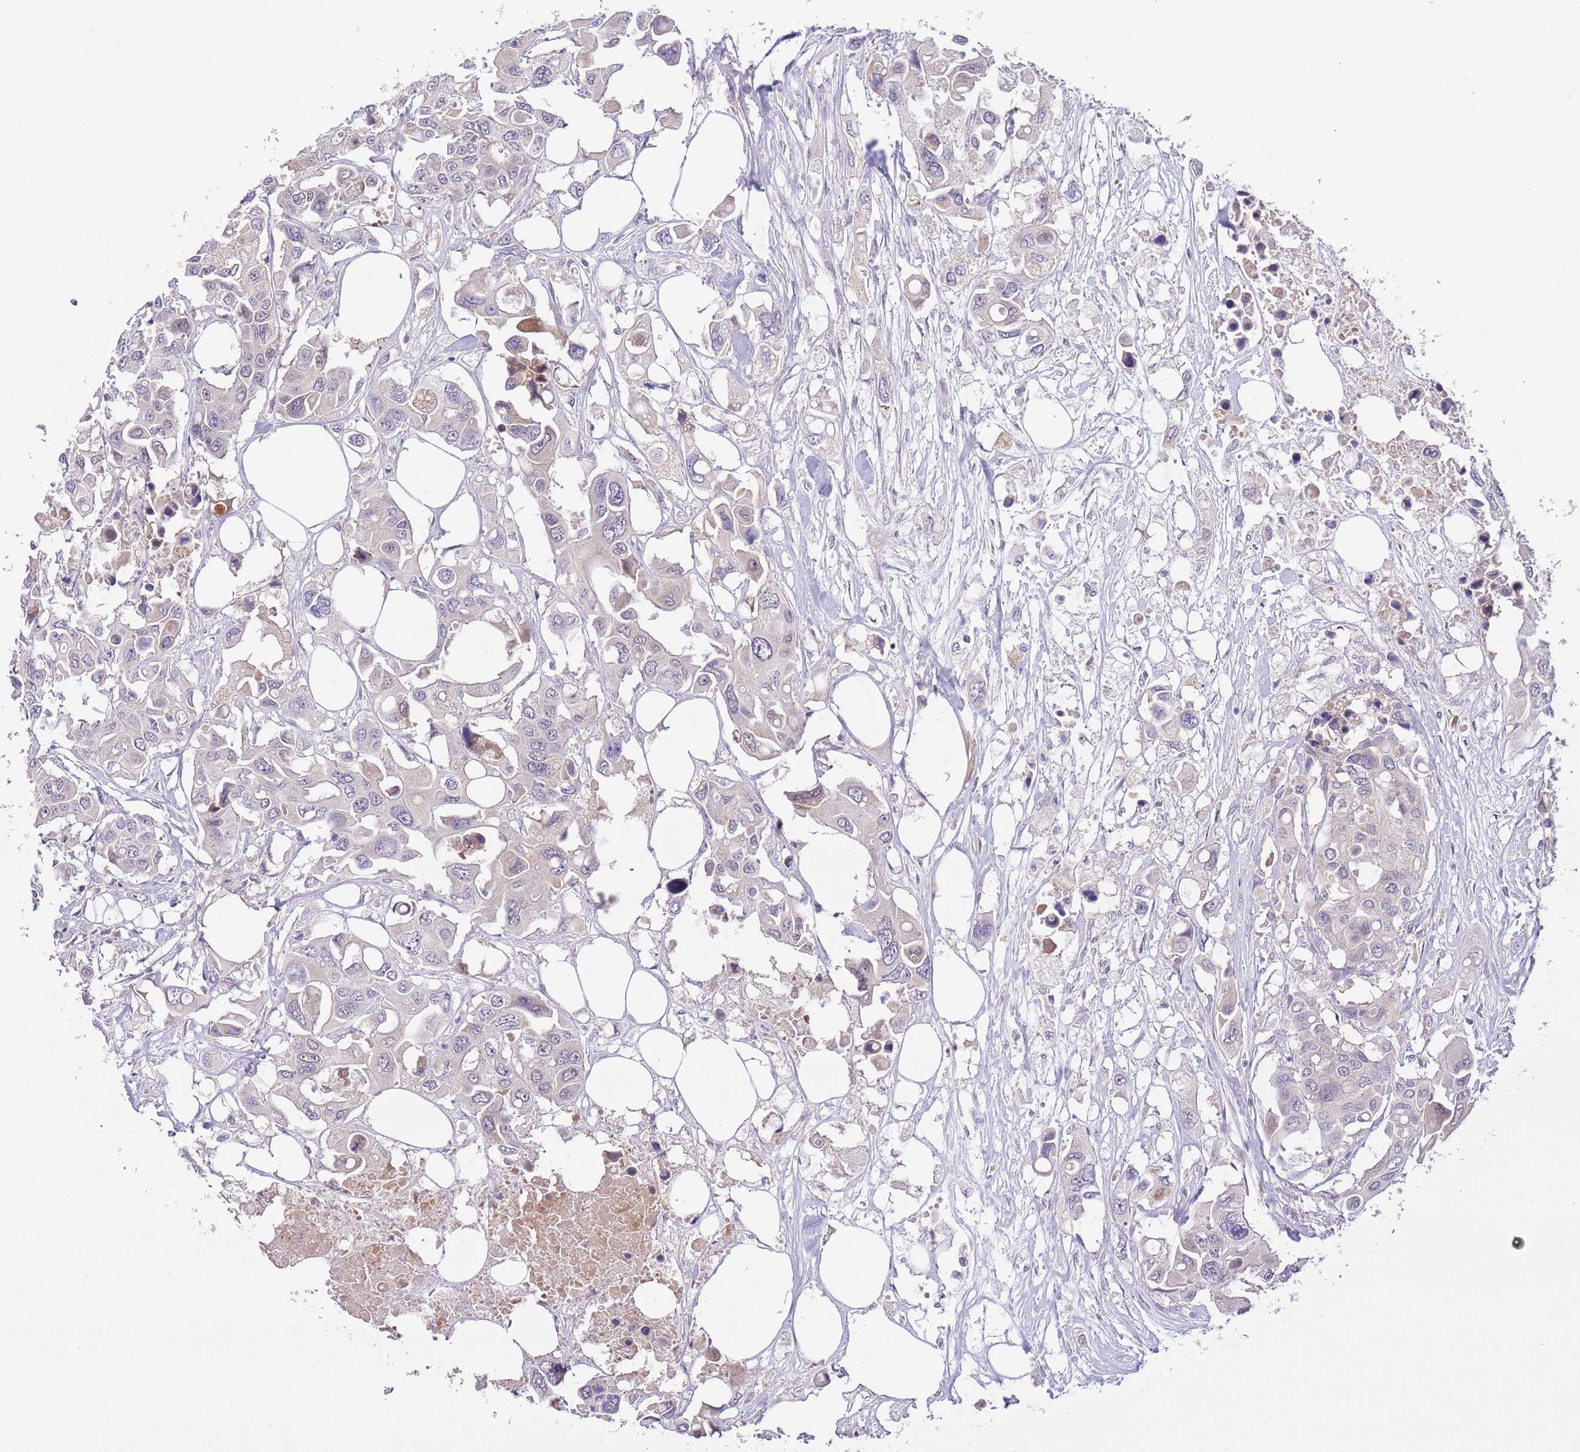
{"staining": {"intensity": "negative", "quantity": "none", "location": "none"}, "tissue": "colorectal cancer", "cell_type": "Tumor cells", "image_type": "cancer", "snomed": [{"axis": "morphology", "description": "Adenocarcinoma, NOS"}, {"axis": "topography", "description": "Colon"}], "caption": "An IHC image of adenocarcinoma (colorectal) is shown. There is no staining in tumor cells of adenocarcinoma (colorectal).", "gene": "GALK2", "patient": {"sex": "male", "age": 77}}